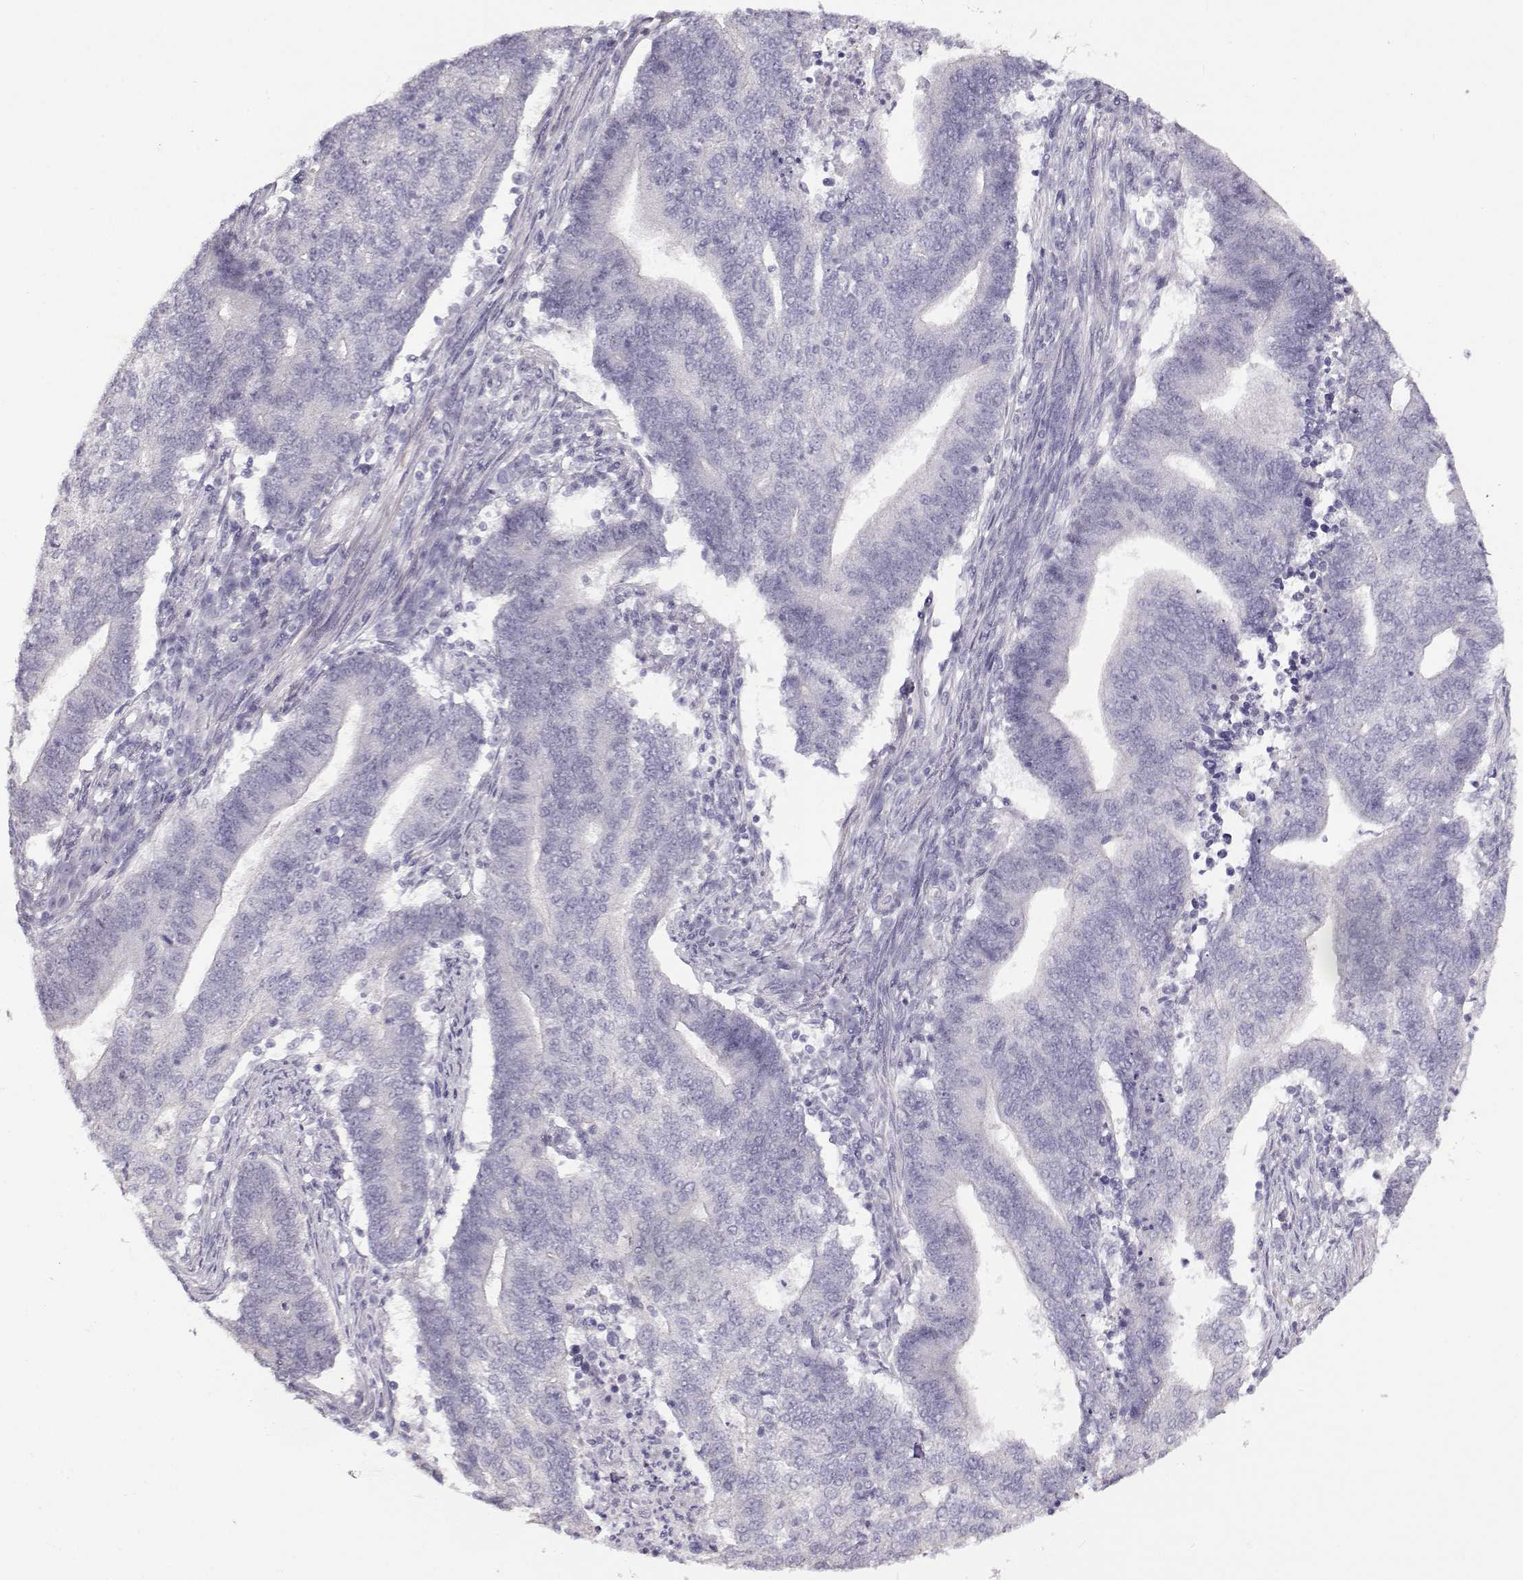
{"staining": {"intensity": "negative", "quantity": "none", "location": "none"}, "tissue": "endometrial cancer", "cell_type": "Tumor cells", "image_type": "cancer", "snomed": [{"axis": "morphology", "description": "Adenocarcinoma, NOS"}, {"axis": "topography", "description": "Uterus"}, {"axis": "topography", "description": "Endometrium"}], "caption": "An IHC histopathology image of endometrial adenocarcinoma is shown. There is no staining in tumor cells of endometrial adenocarcinoma.", "gene": "TEX55", "patient": {"sex": "female", "age": 54}}